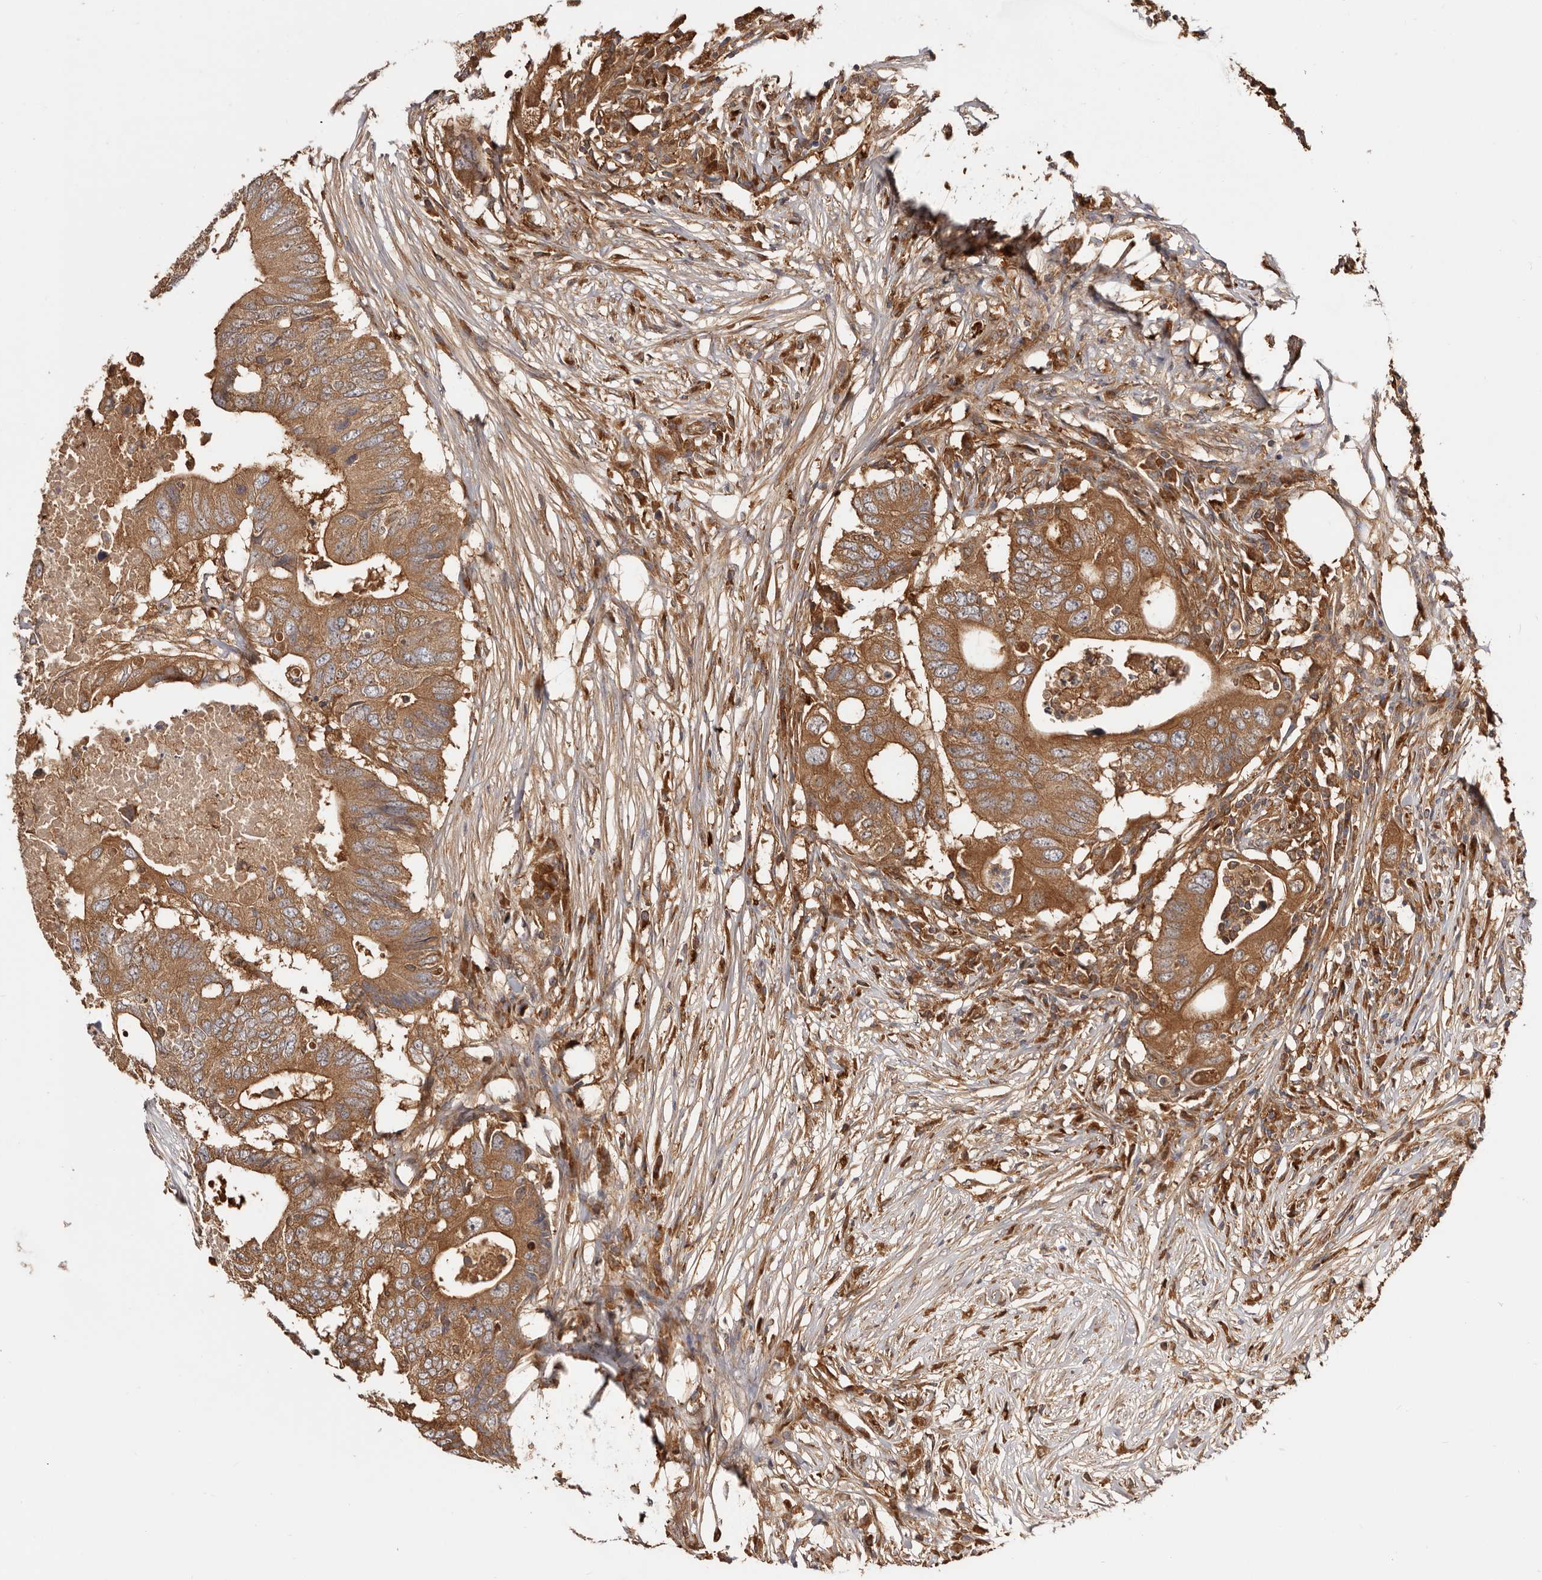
{"staining": {"intensity": "moderate", "quantity": ">75%", "location": "cytoplasmic/membranous"}, "tissue": "colorectal cancer", "cell_type": "Tumor cells", "image_type": "cancer", "snomed": [{"axis": "morphology", "description": "Adenocarcinoma, NOS"}, {"axis": "topography", "description": "Colon"}], "caption": "High-magnification brightfield microscopy of adenocarcinoma (colorectal) stained with DAB (3,3'-diaminobenzidine) (brown) and counterstained with hematoxylin (blue). tumor cells exhibit moderate cytoplasmic/membranous expression is appreciated in approximately>75% of cells.", "gene": "LAP3", "patient": {"sex": "male", "age": 71}}